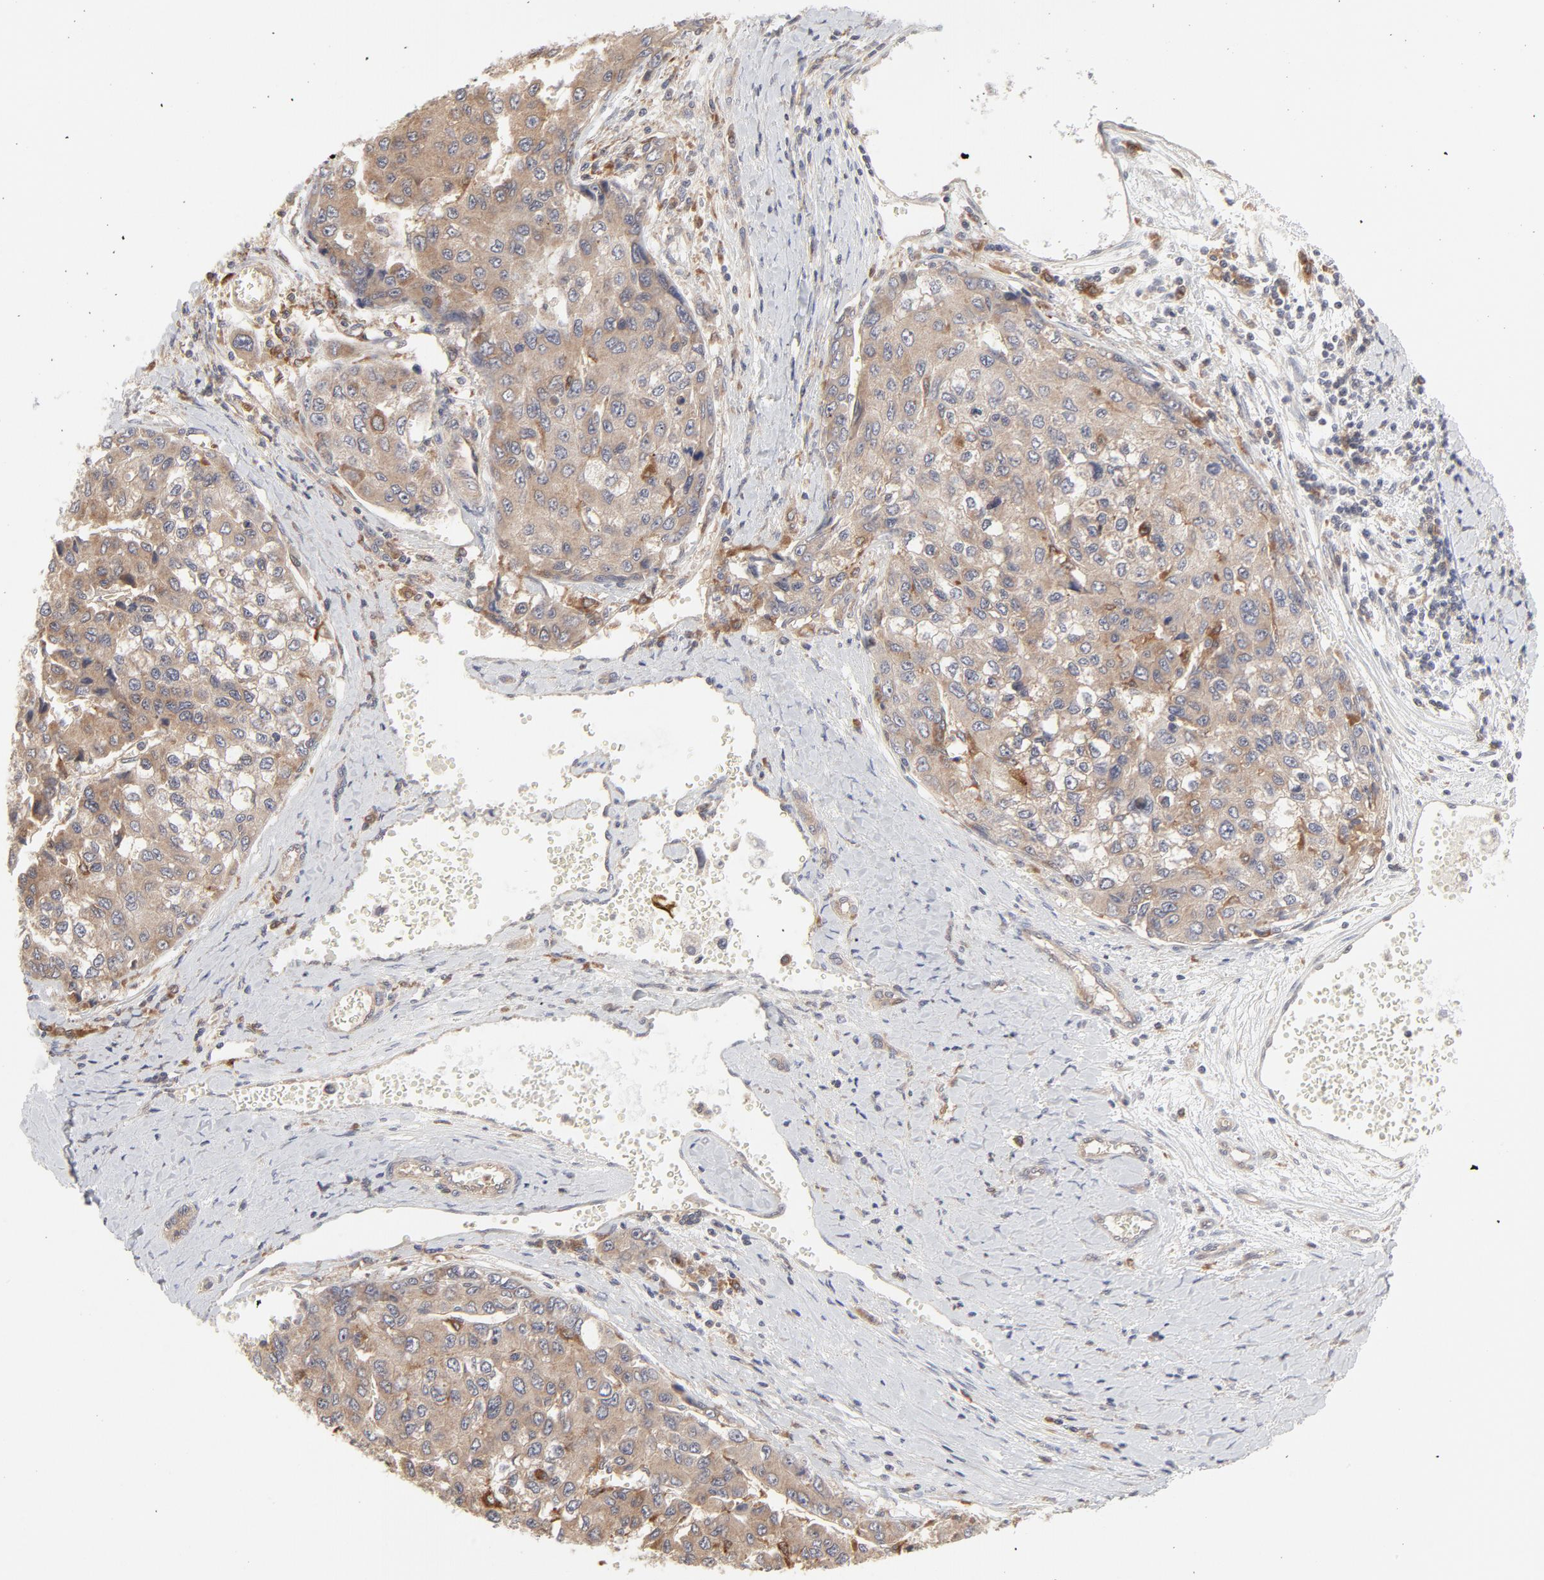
{"staining": {"intensity": "moderate", "quantity": ">75%", "location": "cytoplasmic/membranous"}, "tissue": "liver cancer", "cell_type": "Tumor cells", "image_type": "cancer", "snomed": [{"axis": "morphology", "description": "Carcinoma, Hepatocellular, NOS"}, {"axis": "topography", "description": "Liver"}], "caption": "Hepatocellular carcinoma (liver) tissue demonstrates moderate cytoplasmic/membranous staining in about >75% of tumor cells, visualized by immunohistochemistry.", "gene": "RAB5C", "patient": {"sex": "female", "age": 66}}